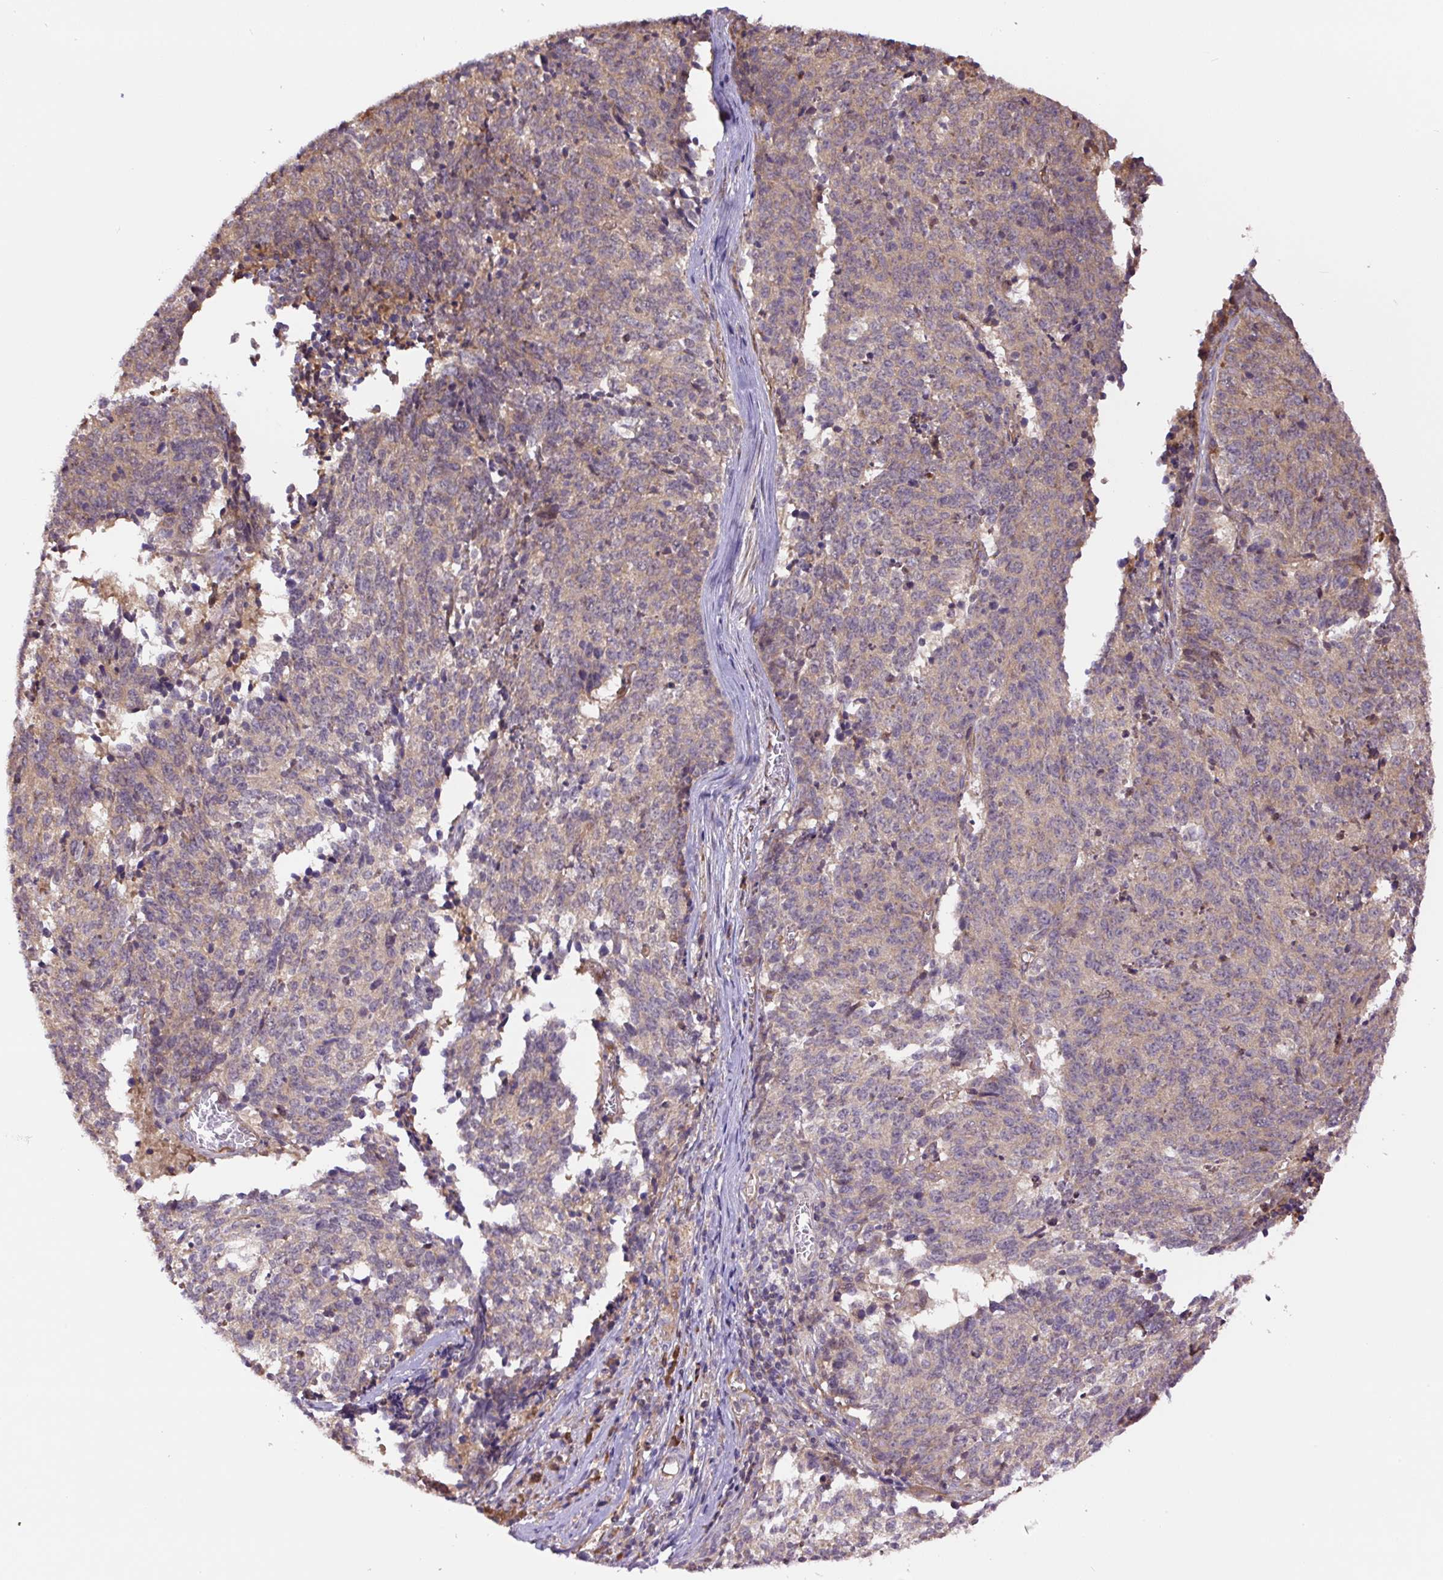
{"staining": {"intensity": "weak", "quantity": ">75%", "location": "cytoplasmic/membranous"}, "tissue": "cervical cancer", "cell_type": "Tumor cells", "image_type": "cancer", "snomed": [{"axis": "morphology", "description": "Squamous cell carcinoma, NOS"}, {"axis": "topography", "description": "Cervix"}], "caption": "Brown immunohistochemical staining in squamous cell carcinoma (cervical) demonstrates weak cytoplasmic/membranous expression in approximately >75% of tumor cells.", "gene": "PPME1", "patient": {"sex": "female", "age": 29}}